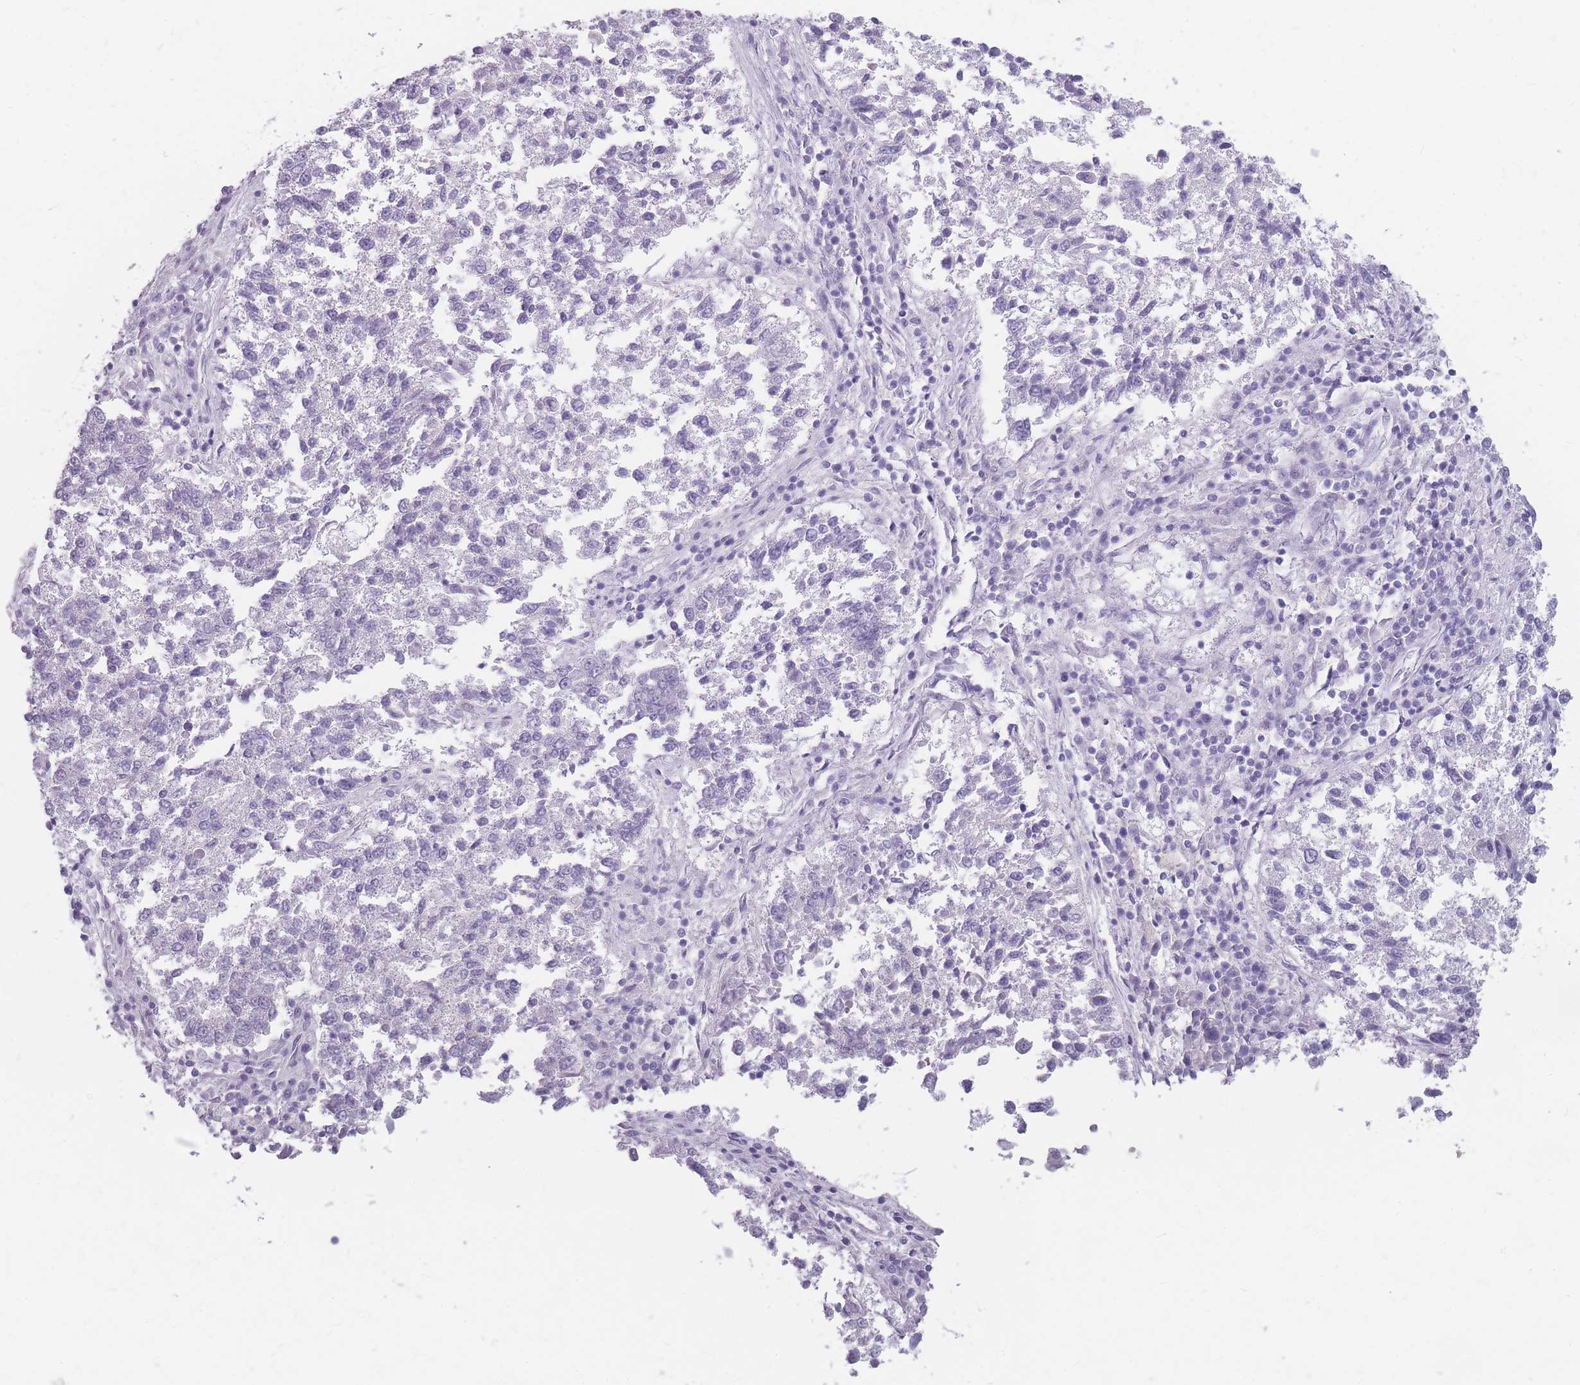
{"staining": {"intensity": "negative", "quantity": "none", "location": "none"}, "tissue": "lung cancer", "cell_type": "Tumor cells", "image_type": "cancer", "snomed": [{"axis": "morphology", "description": "Squamous cell carcinoma, NOS"}, {"axis": "topography", "description": "Lung"}], "caption": "Tumor cells are negative for protein expression in human lung squamous cell carcinoma.", "gene": "CCNO", "patient": {"sex": "male", "age": 73}}